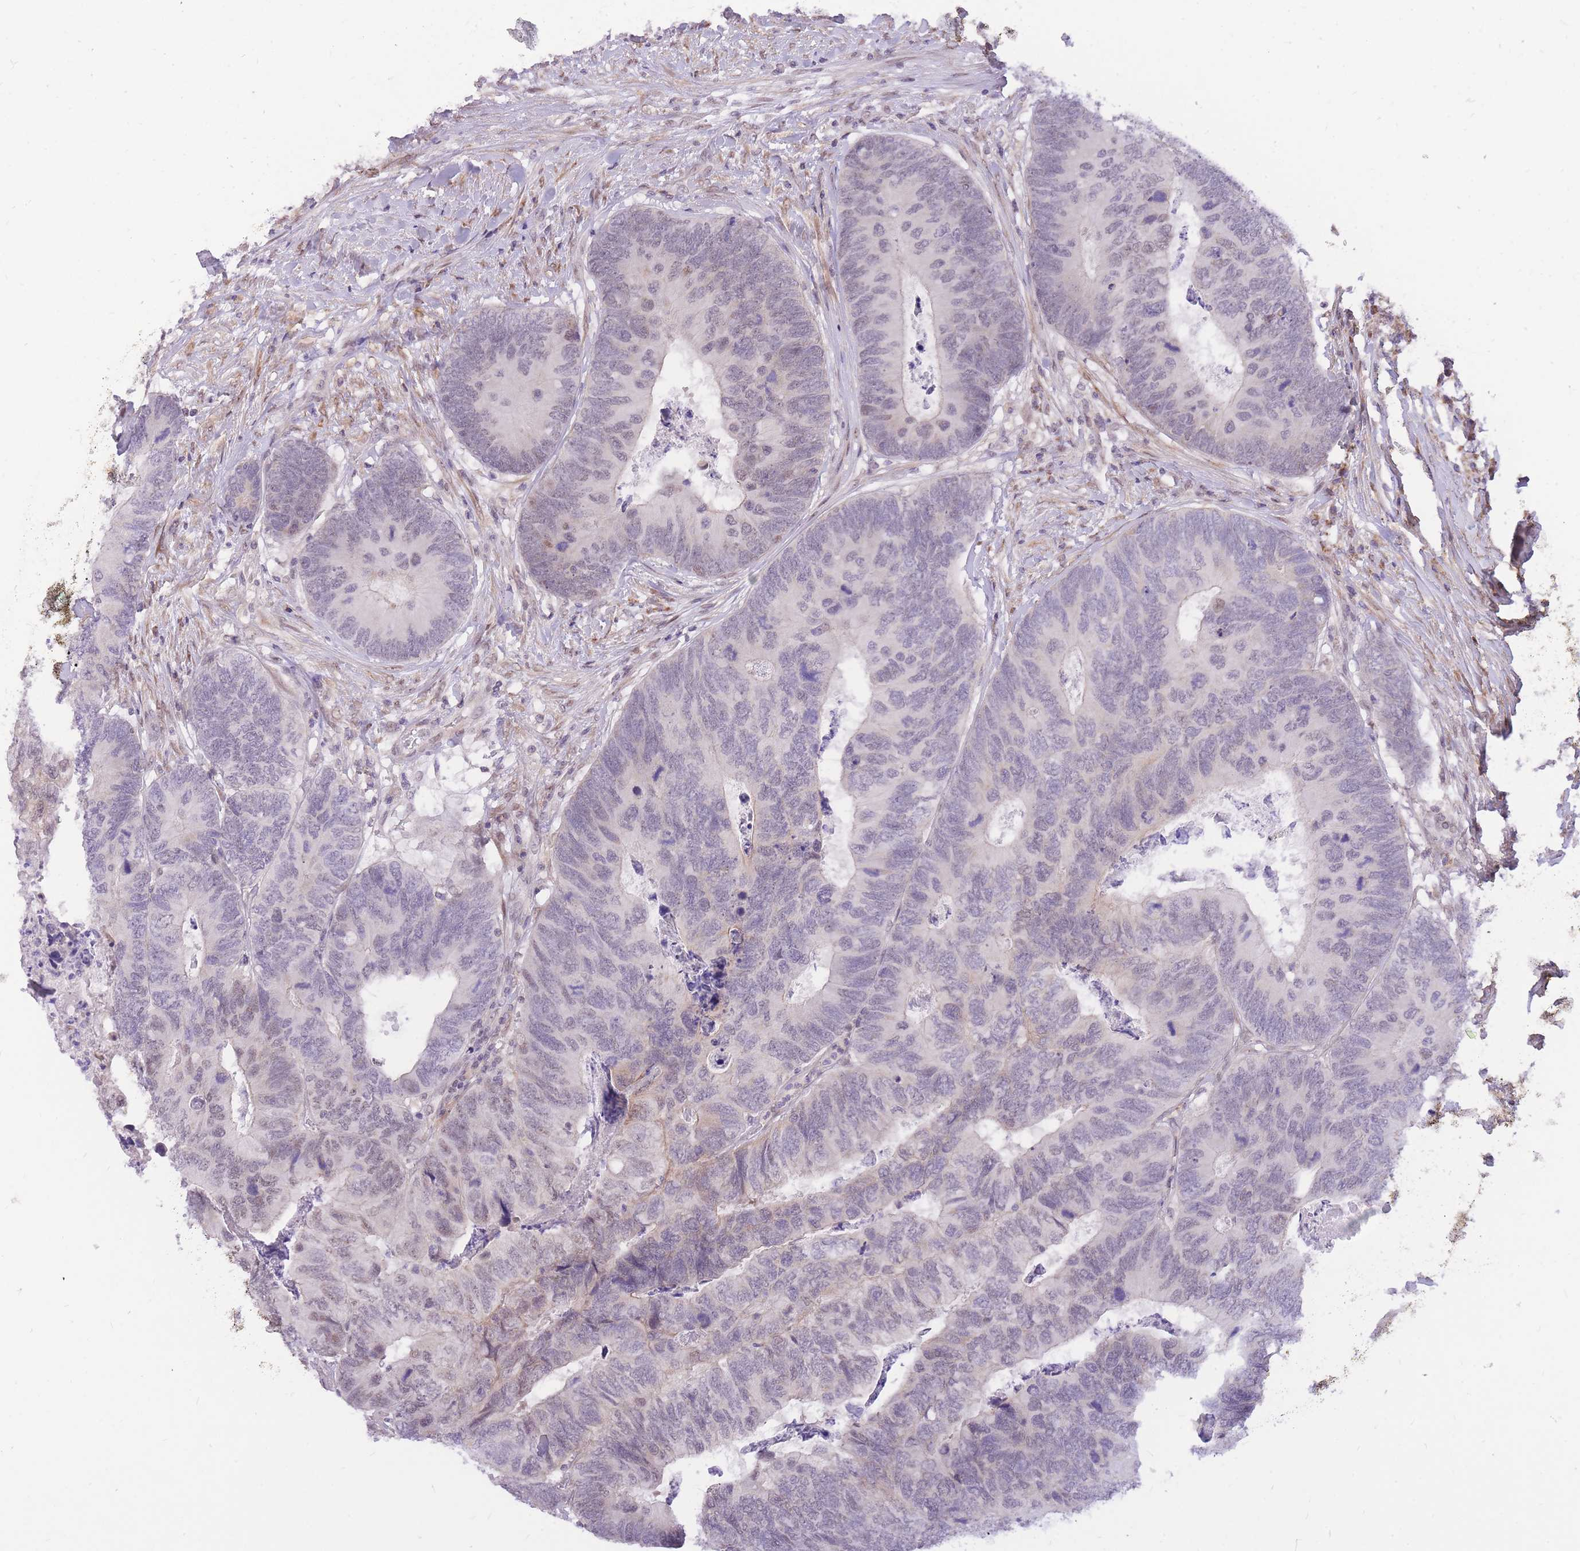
{"staining": {"intensity": "negative", "quantity": "none", "location": "none"}, "tissue": "colorectal cancer", "cell_type": "Tumor cells", "image_type": "cancer", "snomed": [{"axis": "morphology", "description": "Adenocarcinoma, NOS"}, {"axis": "topography", "description": "Colon"}], "caption": "An immunohistochemistry image of colorectal adenocarcinoma is shown. There is no staining in tumor cells of colorectal adenocarcinoma.", "gene": "MINDY2", "patient": {"sex": "female", "age": 67}}